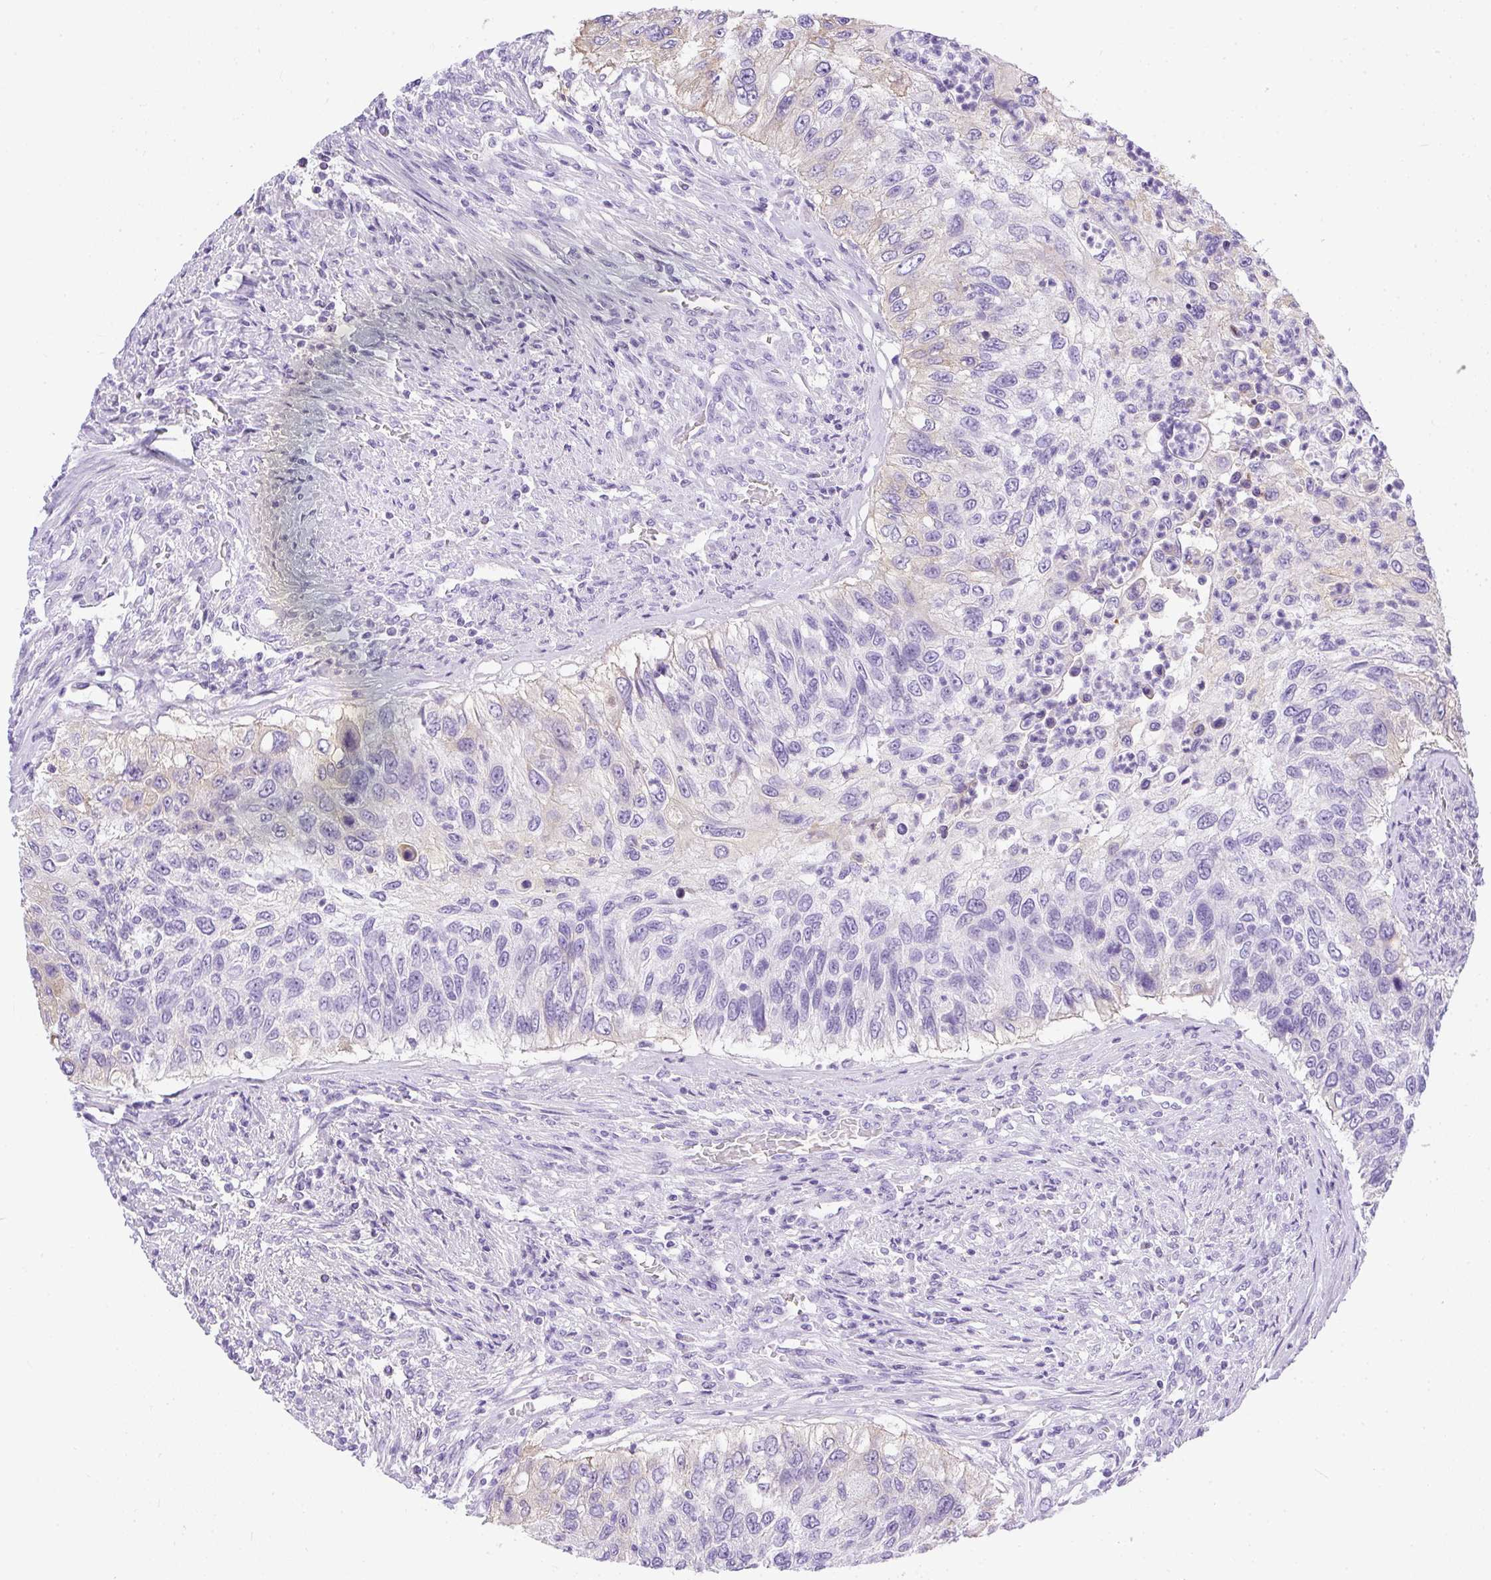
{"staining": {"intensity": "weak", "quantity": "<25%", "location": "cytoplasmic/membranous"}, "tissue": "urothelial cancer", "cell_type": "Tumor cells", "image_type": "cancer", "snomed": [{"axis": "morphology", "description": "Urothelial carcinoma, High grade"}, {"axis": "topography", "description": "Urinary bladder"}], "caption": "Human urothelial cancer stained for a protein using immunohistochemistry (IHC) reveals no expression in tumor cells.", "gene": "PLPPR3", "patient": {"sex": "female", "age": 60}}